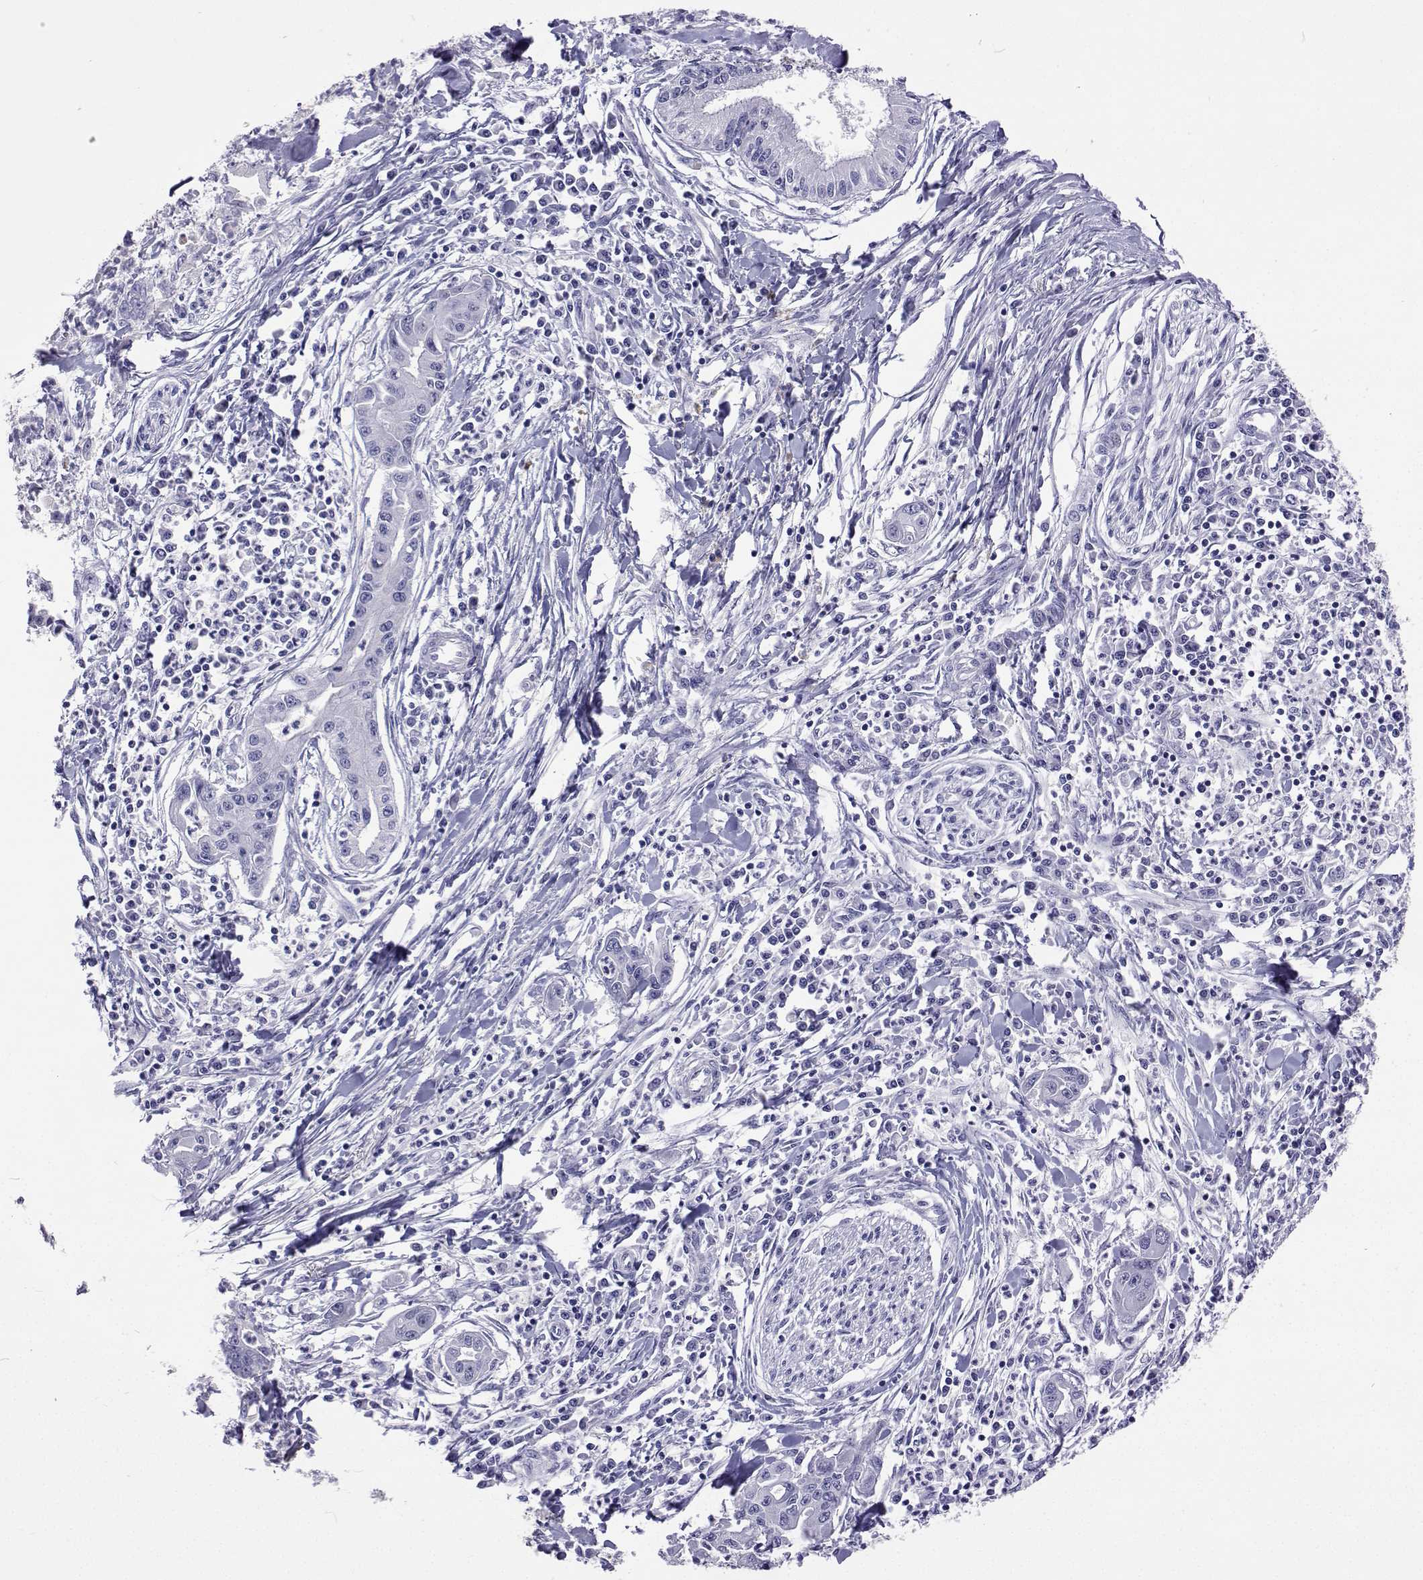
{"staining": {"intensity": "negative", "quantity": "none", "location": "none"}, "tissue": "pancreatic cancer", "cell_type": "Tumor cells", "image_type": "cancer", "snomed": [{"axis": "morphology", "description": "Adenocarcinoma, NOS"}, {"axis": "topography", "description": "Pancreas"}], "caption": "Immunohistochemical staining of human pancreatic cancer (adenocarcinoma) shows no significant staining in tumor cells.", "gene": "UMODL1", "patient": {"sex": "male", "age": 72}}